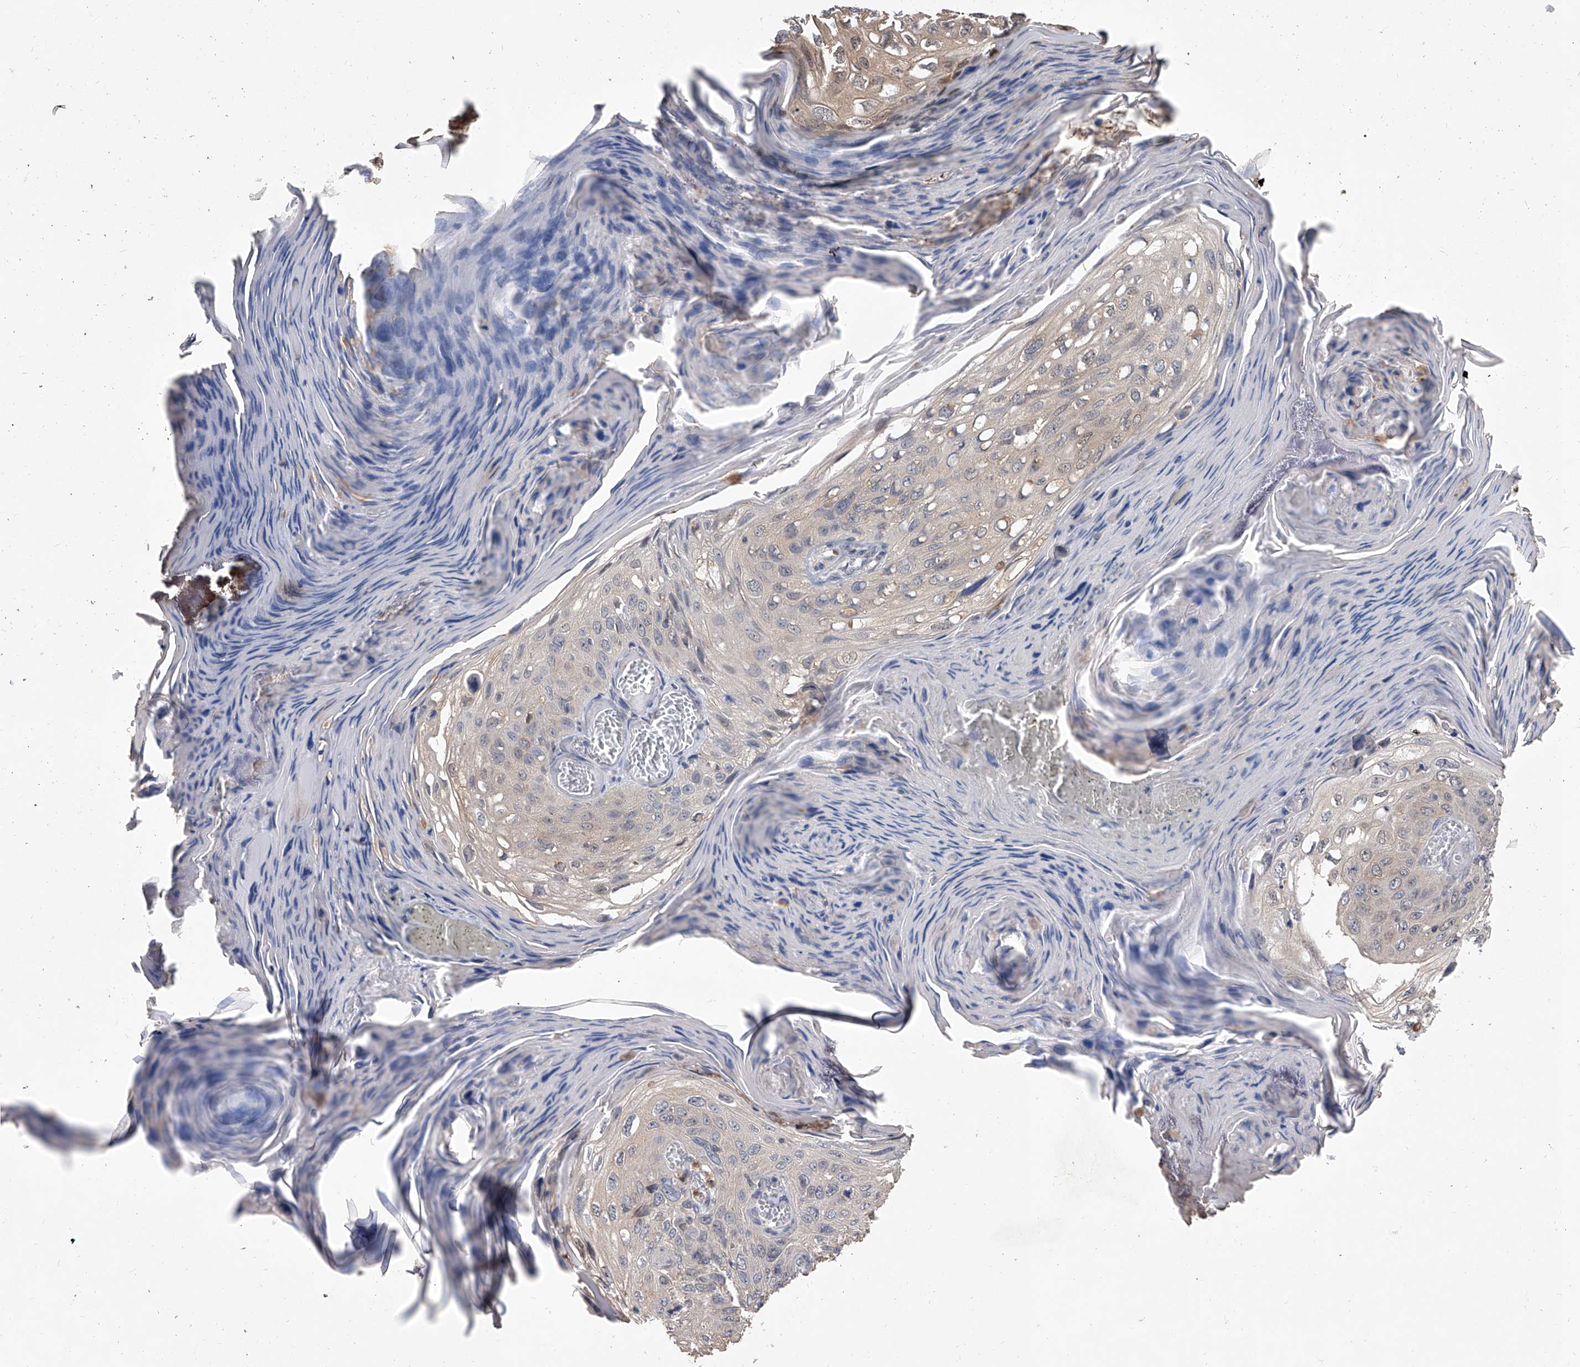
{"staining": {"intensity": "negative", "quantity": "none", "location": "none"}, "tissue": "skin cancer", "cell_type": "Tumor cells", "image_type": "cancer", "snomed": [{"axis": "morphology", "description": "Squamous cell carcinoma, NOS"}, {"axis": "topography", "description": "Skin"}], "caption": "There is no significant expression in tumor cells of skin cancer (squamous cell carcinoma). (DAB immunohistochemistry (IHC) with hematoxylin counter stain).", "gene": "BHLHE23", "patient": {"sex": "female", "age": 90}}